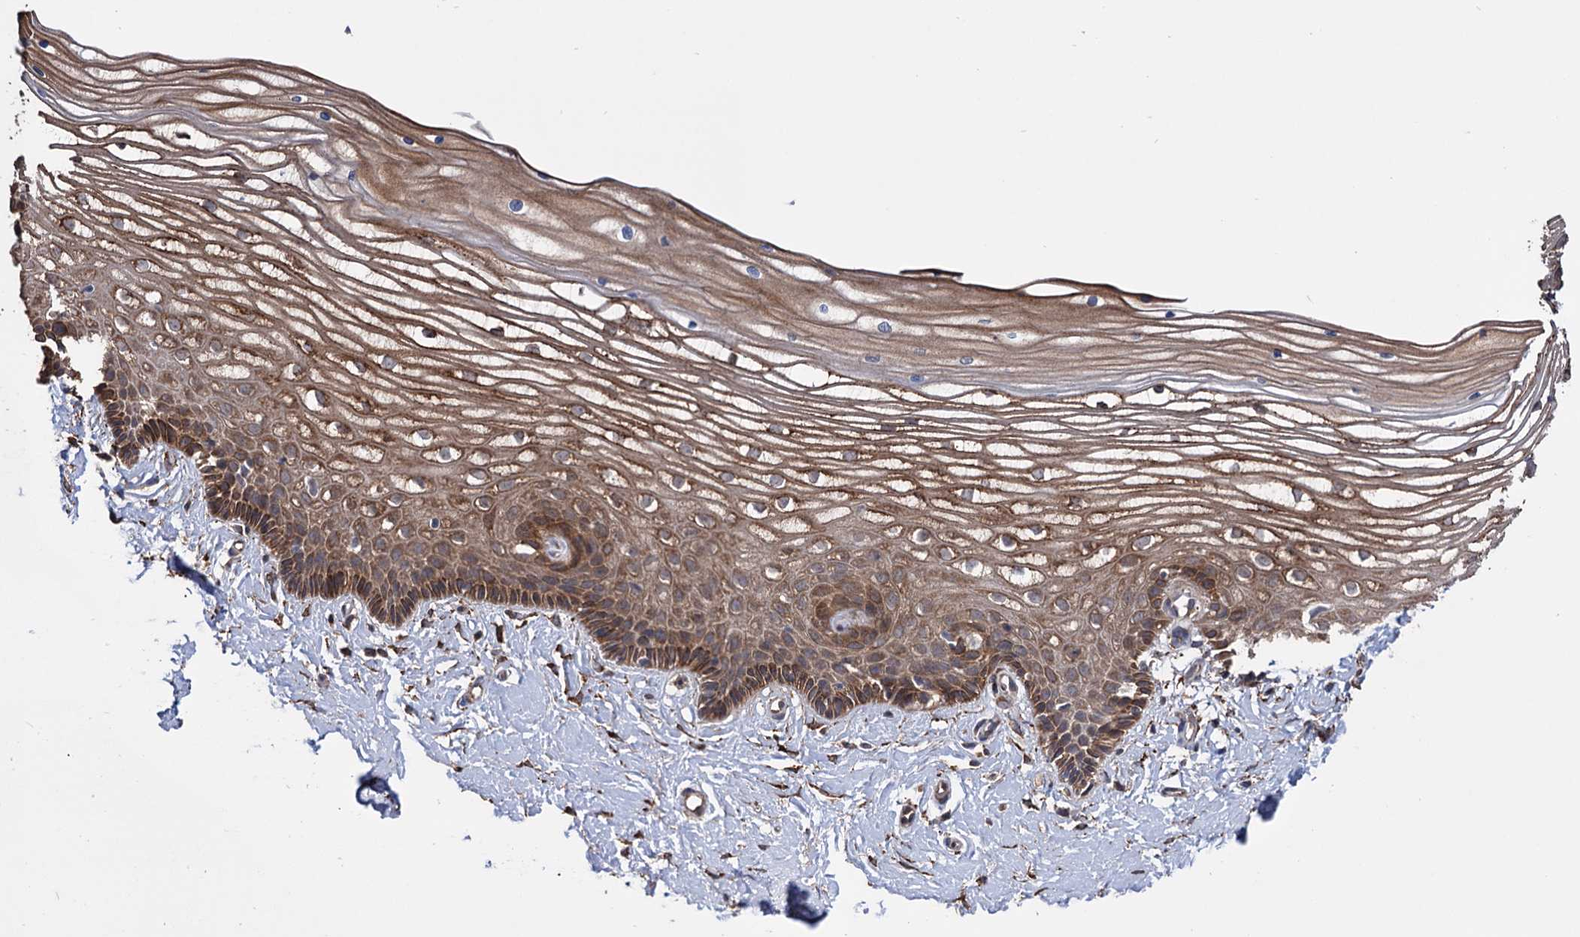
{"staining": {"intensity": "moderate", "quantity": ">75%", "location": "cytoplasmic/membranous"}, "tissue": "vagina", "cell_type": "Squamous epithelial cells", "image_type": "normal", "snomed": [{"axis": "morphology", "description": "Normal tissue, NOS"}, {"axis": "topography", "description": "Vagina"}, {"axis": "topography", "description": "Cervix"}], "caption": "Immunohistochemistry staining of benign vagina, which displays medium levels of moderate cytoplasmic/membranous positivity in approximately >75% of squamous epithelial cells indicating moderate cytoplasmic/membranous protein staining. The staining was performed using DAB (3,3'-diaminobenzidine) (brown) for protein detection and nuclei were counterstained in hematoxylin (blue).", "gene": "CDAN1", "patient": {"sex": "female", "age": 40}}